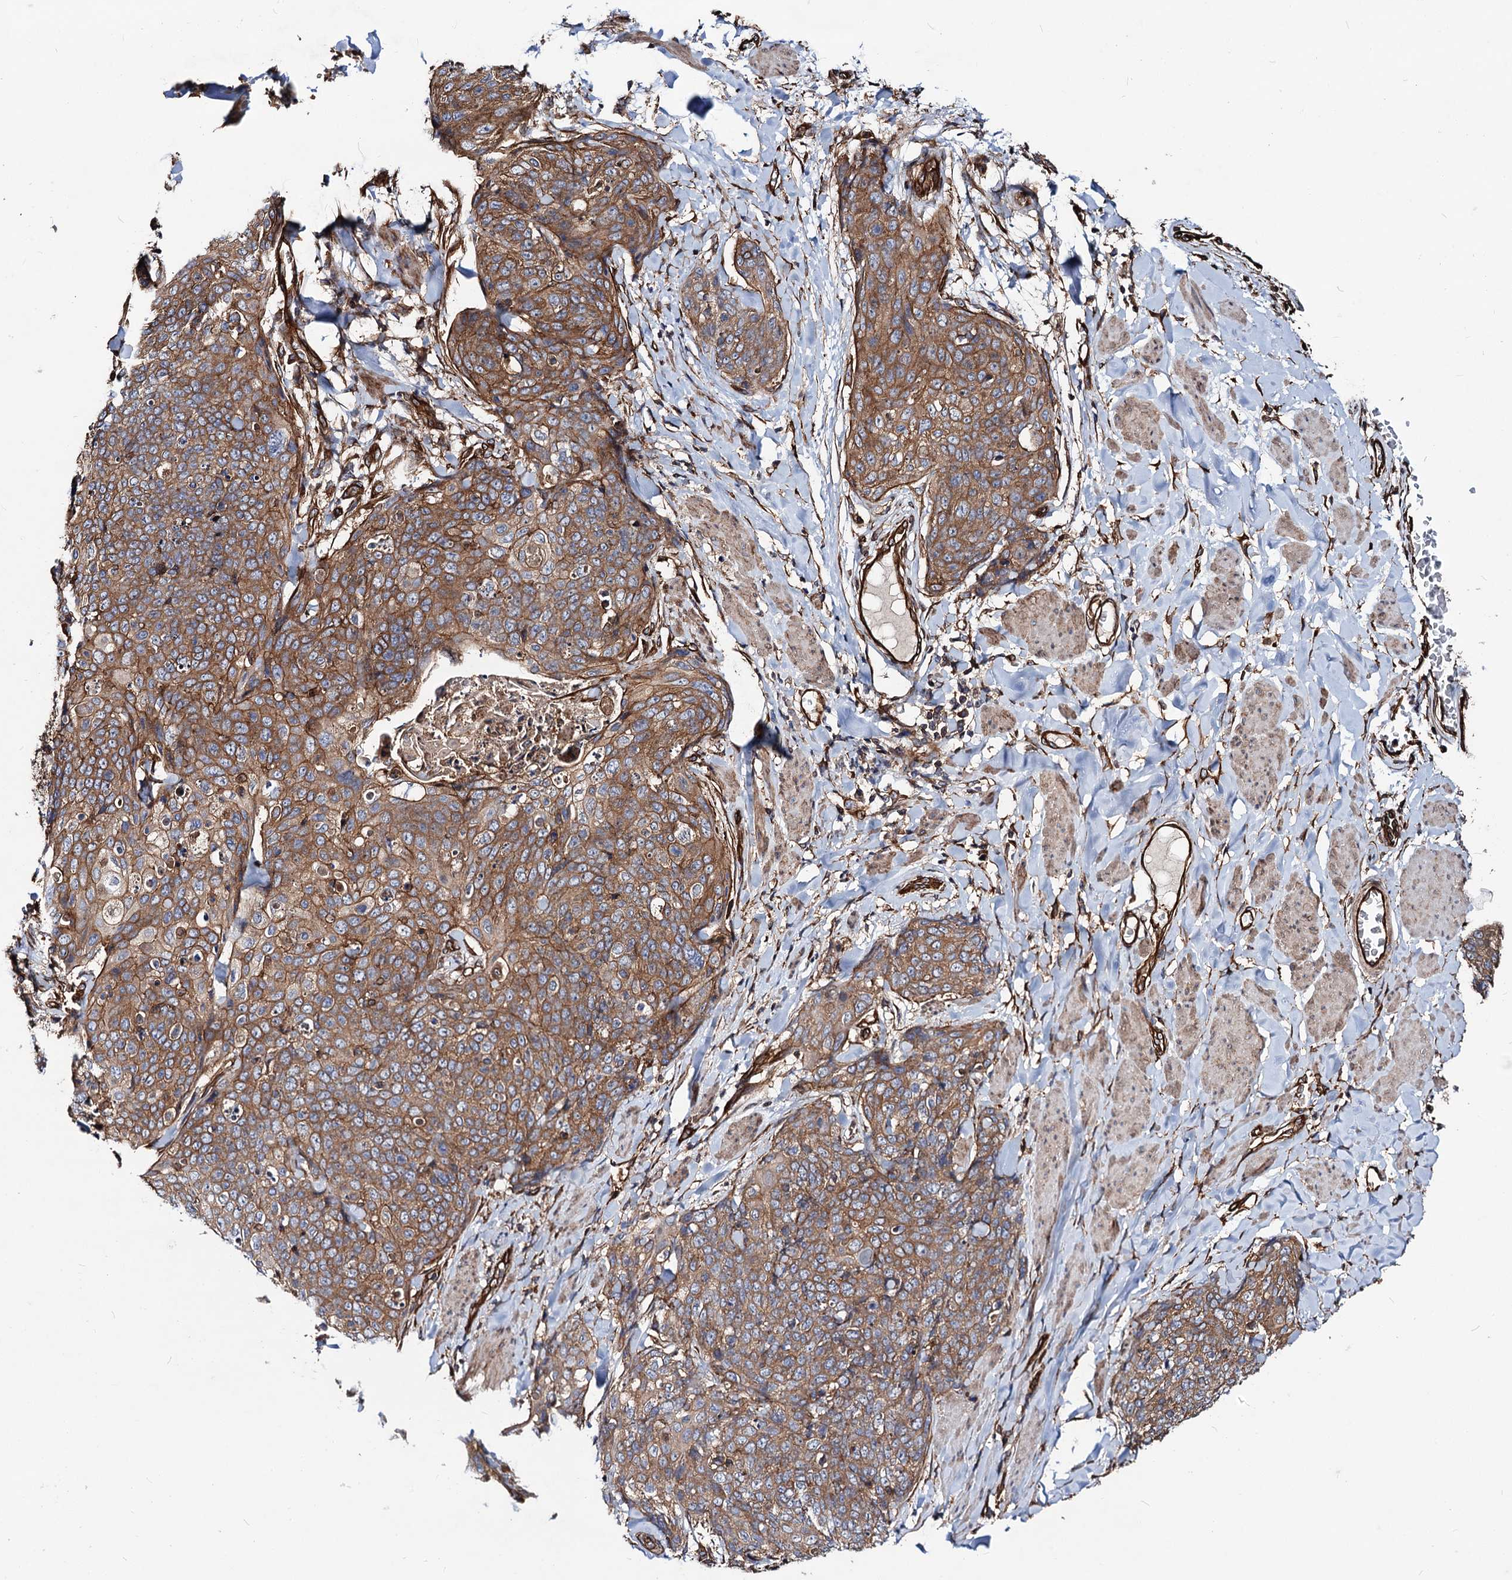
{"staining": {"intensity": "moderate", "quantity": ">75%", "location": "cytoplasmic/membranous"}, "tissue": "skin cancer", "cell_type": "Tumor cells", "image_type": "cancer", "snomed": [{"axis": "morphology", "description": "Squamous cell carcinoma, NOS"}, {"axis": "topography", "description": "Skin"}, {"axis": "topography", "description": "Vulva"}], "caption": "Immunohistochemistry staining of skin cancer, which reveals medium levels of moderate cytoplasmic/membranous staining in approximately >75% of tumor cells indicating moderate cytoplasmic/membranous protein positivity. The staining was performed using DAB (3,3'-diaminobenzidine) (brown) for protein detection and nuclei were counterstained in hematoxylin (blue).", "gene": "CIP2A", "patient": {"sex": "female", "age": 85}}